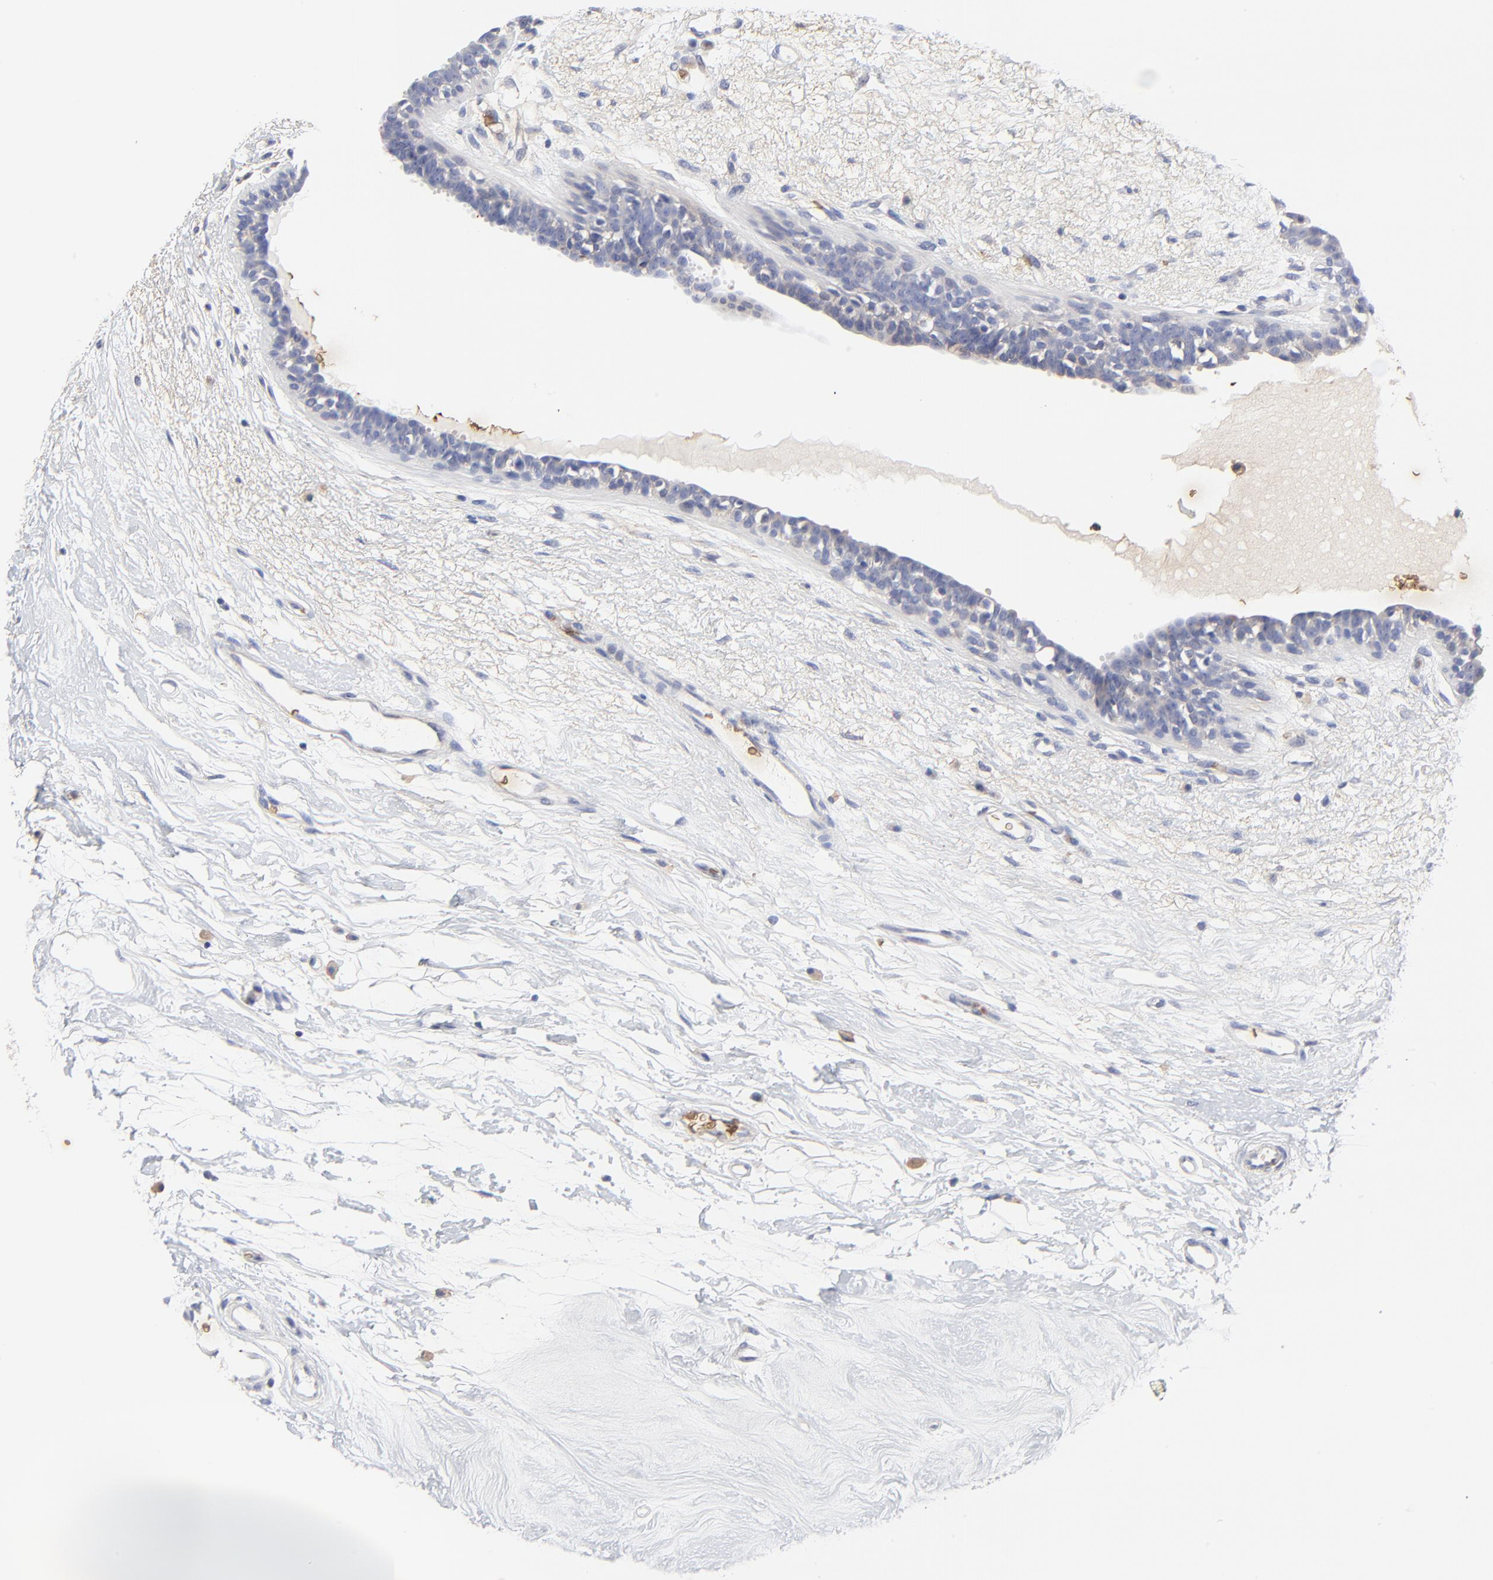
{"staining": {"intensity": "negative", "quantity": "none", "location": "none"}, "tissue": "breast cancer", "cell_type": "Tumor cells", "image_type": "cancer", "snomed": [{"axis": "morphology", "description": "Duct carcinoma"}, {"axis": "topography", "description": "Breast"}], "caption": "Breast cancer stained for a protein using IHC demonstrates no staining tumor cells.", "gene": "PAG1", "patient": {"sex": "female", "age": 40}}